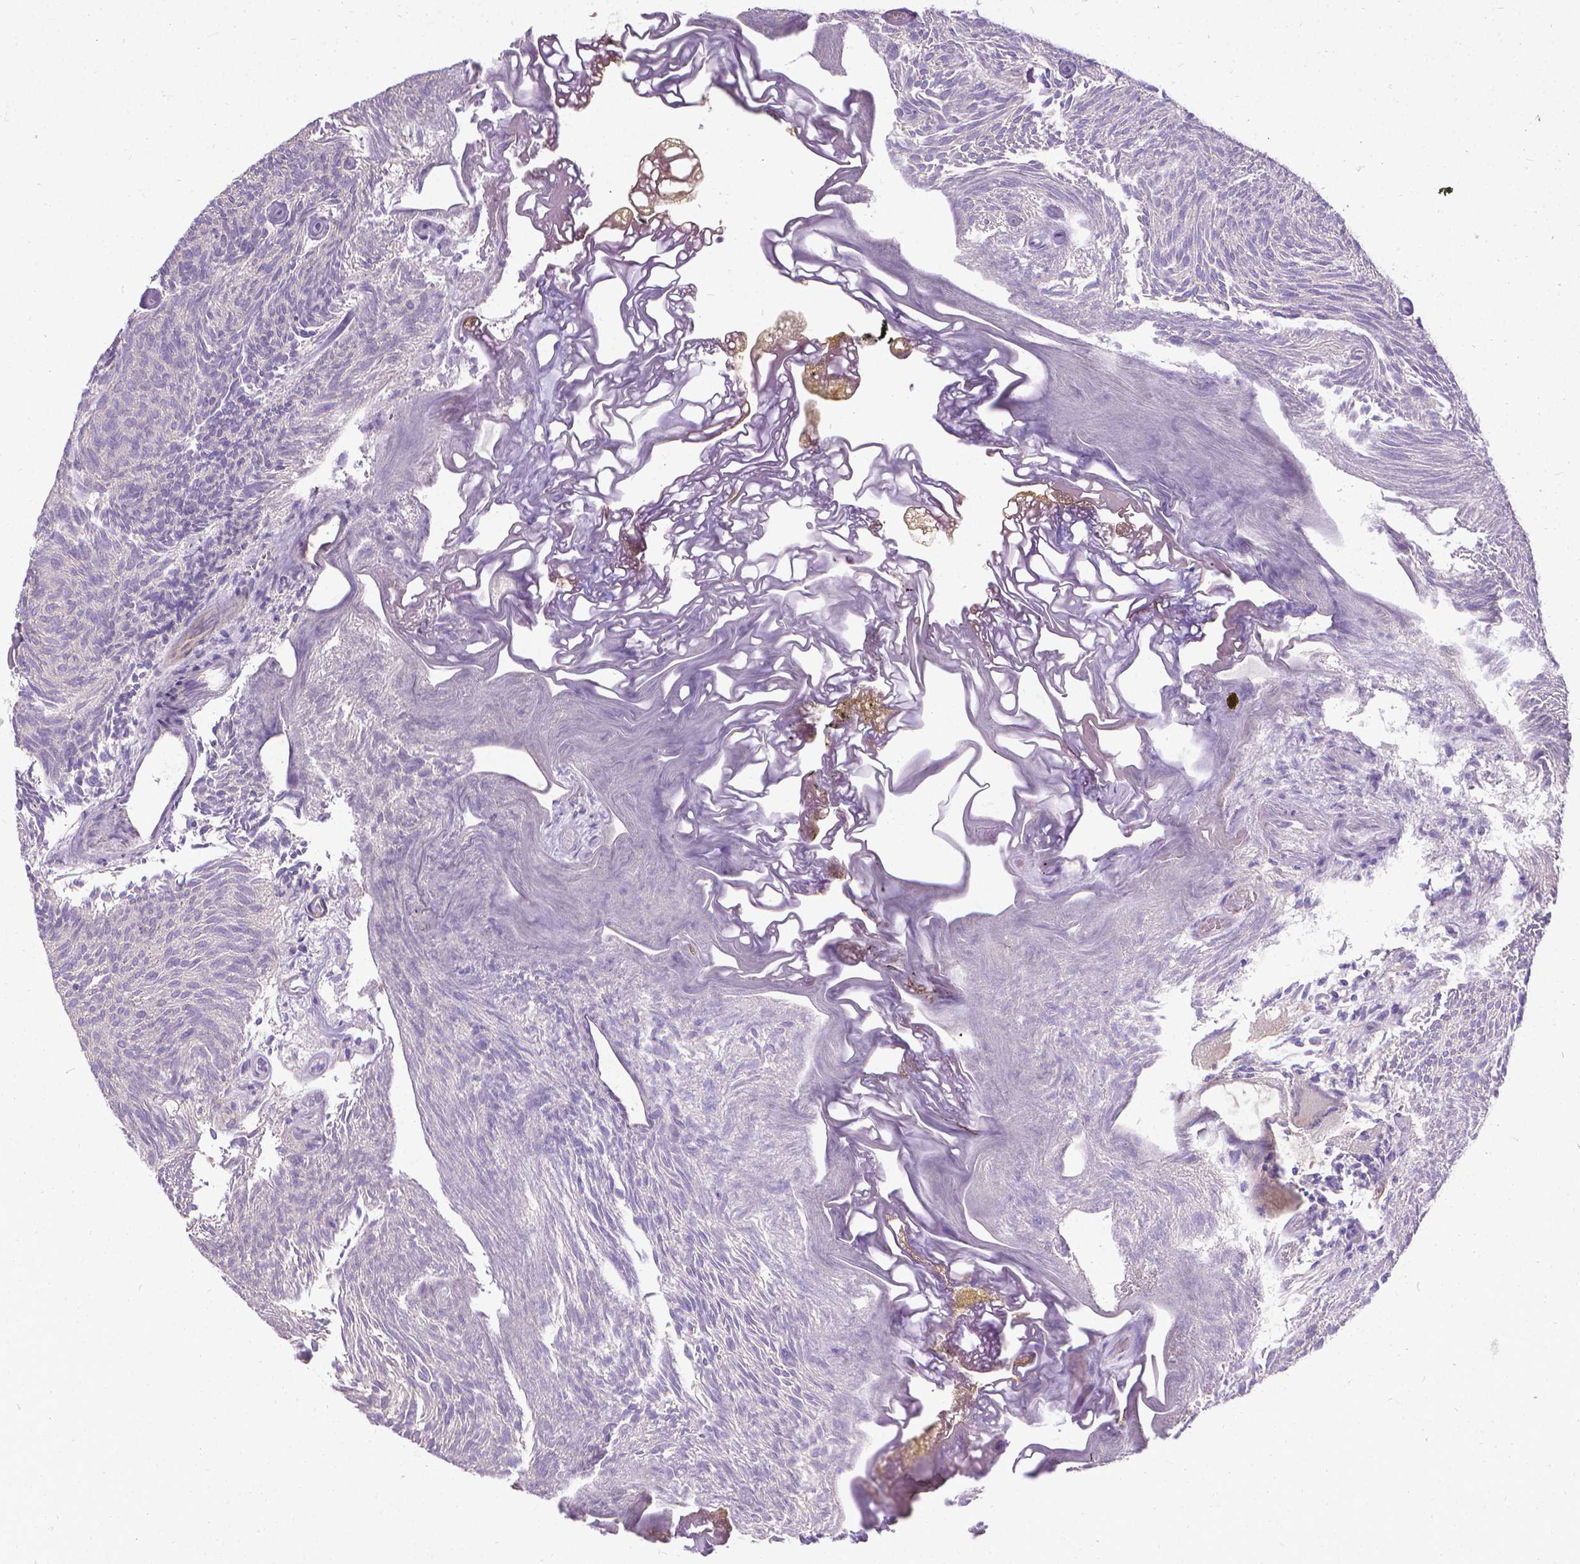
{"staining": {"intensity": "negative", "quantity": "none", "location": "none"}, "tissue": "urothelial cancer", "cell_type": "Tumor cells", "image_type": "cancer", "snomed": [{"axis": "morphology", "description": "Urothelial carcinoma, Low grade"}, {"axis": "topography", "description": "Urinary bladder"}], "caption": "This is an IHC micrograph of low-grade urothelial carcinoma. There is no positivity in tumor cells.", "gene": "CFAP299", "patient": {"sex": "male", "age": 77}}